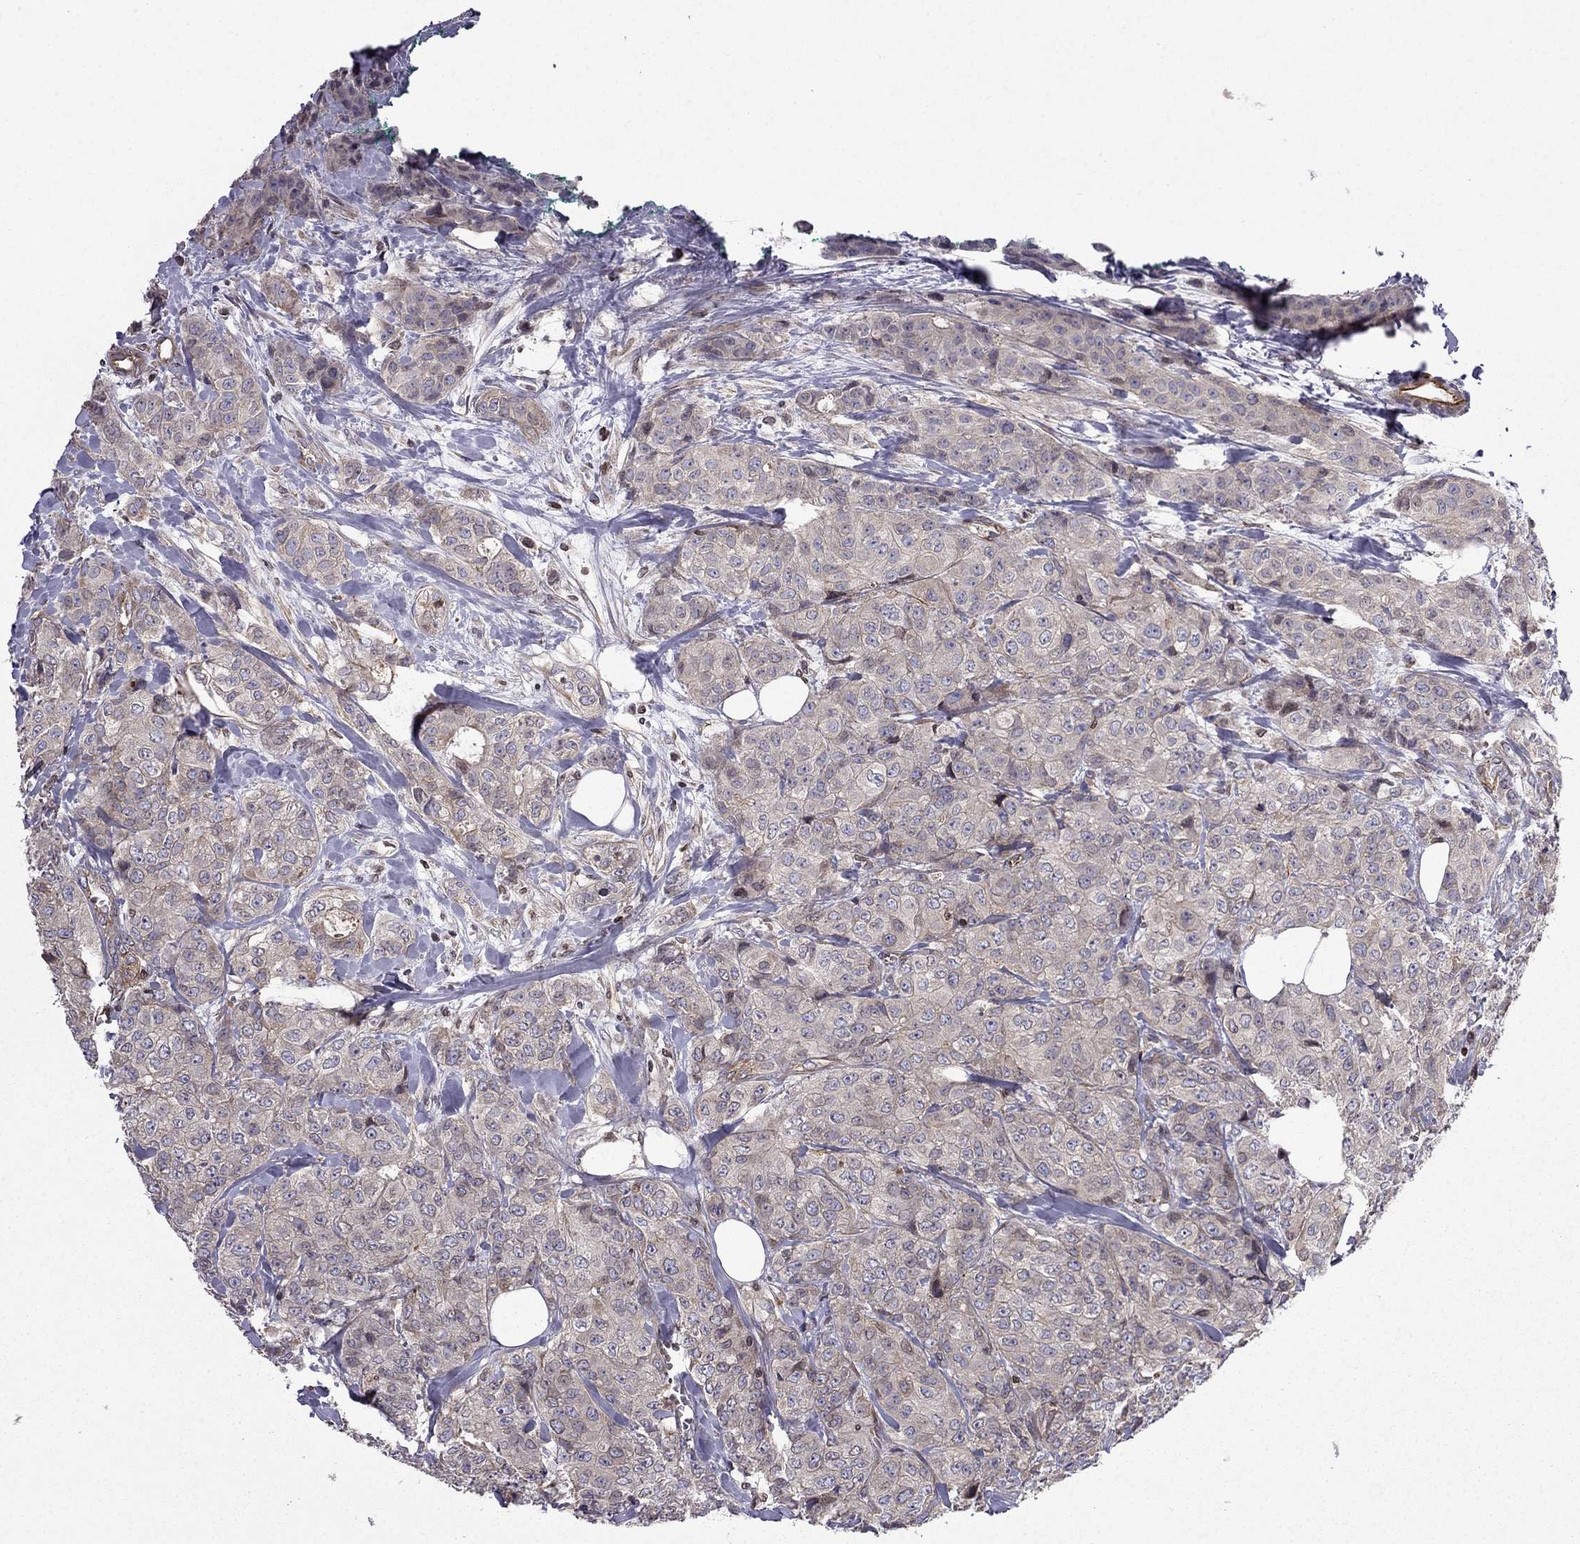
{"staining": {"intensity": "weak", "quantity": ">75%", "location": "cytoplasmic/membranous"}, "tissue": "breast cancer", "cell_type": "Tumor cells", "image_type": "cancer", "snomed": [{"axis": "morphology", "description": "Duct carcinoma"}, {"axis": "topography", "description": "Breast"}], "caption": "Immunohistochemistry of human breast cancer reveals low levels of weak cytoplasmic/membranous staining in about >75% of tumor cells. (brown staining indicates protein expression, while blue staining denotes nuclei).", "gene": "CDC42BPA", "patient": {"sex": "female", "age": 43}}